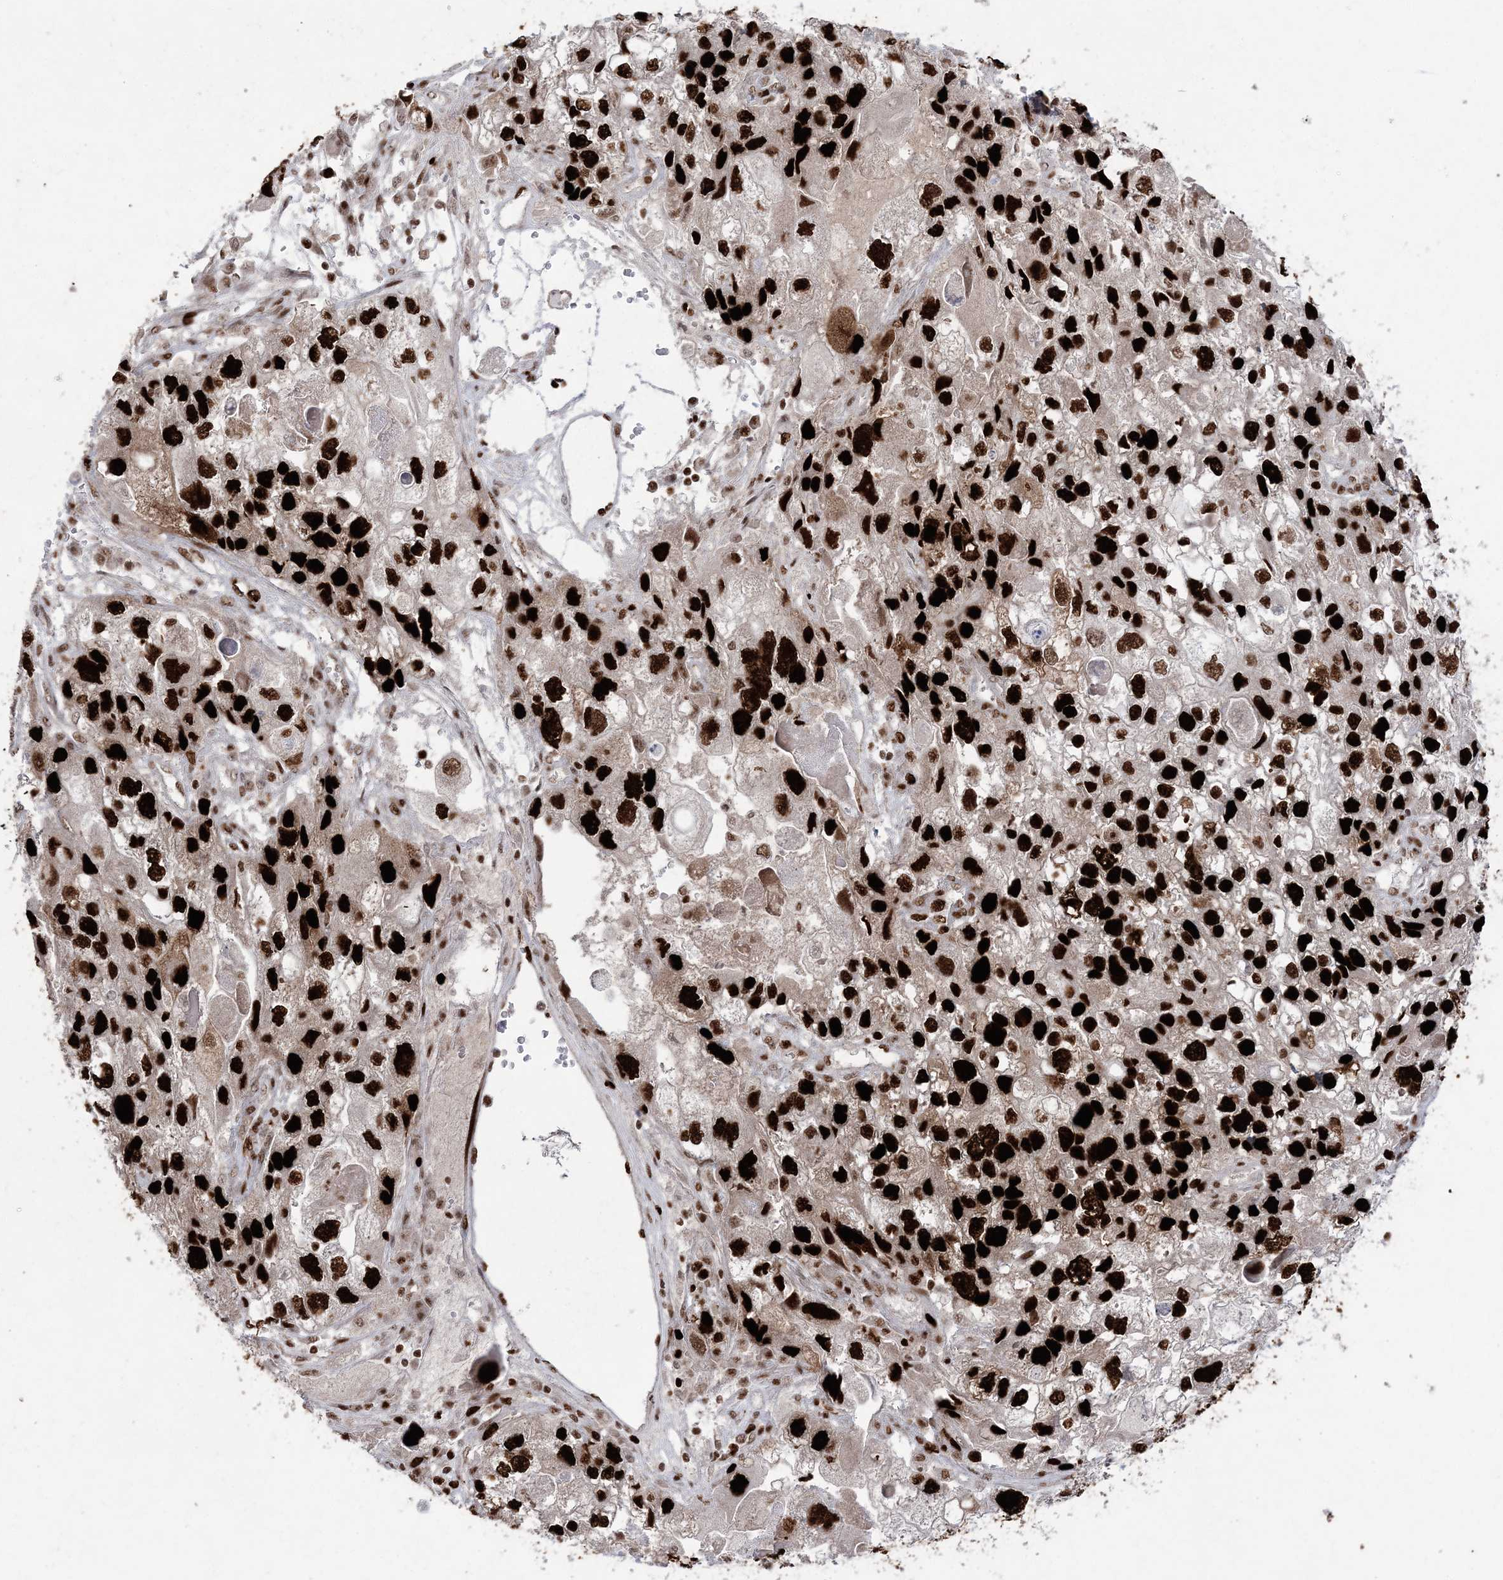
{"staining": {"intensity": "strong", "quantity": ">75%", "location": "nuclear"}, "tissue": "endometrial cancer", "cell_type": "Tumor cells", "image_type": "cancer", "snomed": [{"axis": "morphology", "description": "Adenocarcinoma, NOS"}, {"axis": "topography", "description": "Endometrium"}], "caption": "Endometrial cancer (adenocarcinoma) stained with a protein marker shows strong staining in tumor cells.", "gene": "LIG1", "patient": {"sex": "female", "age": 49}}